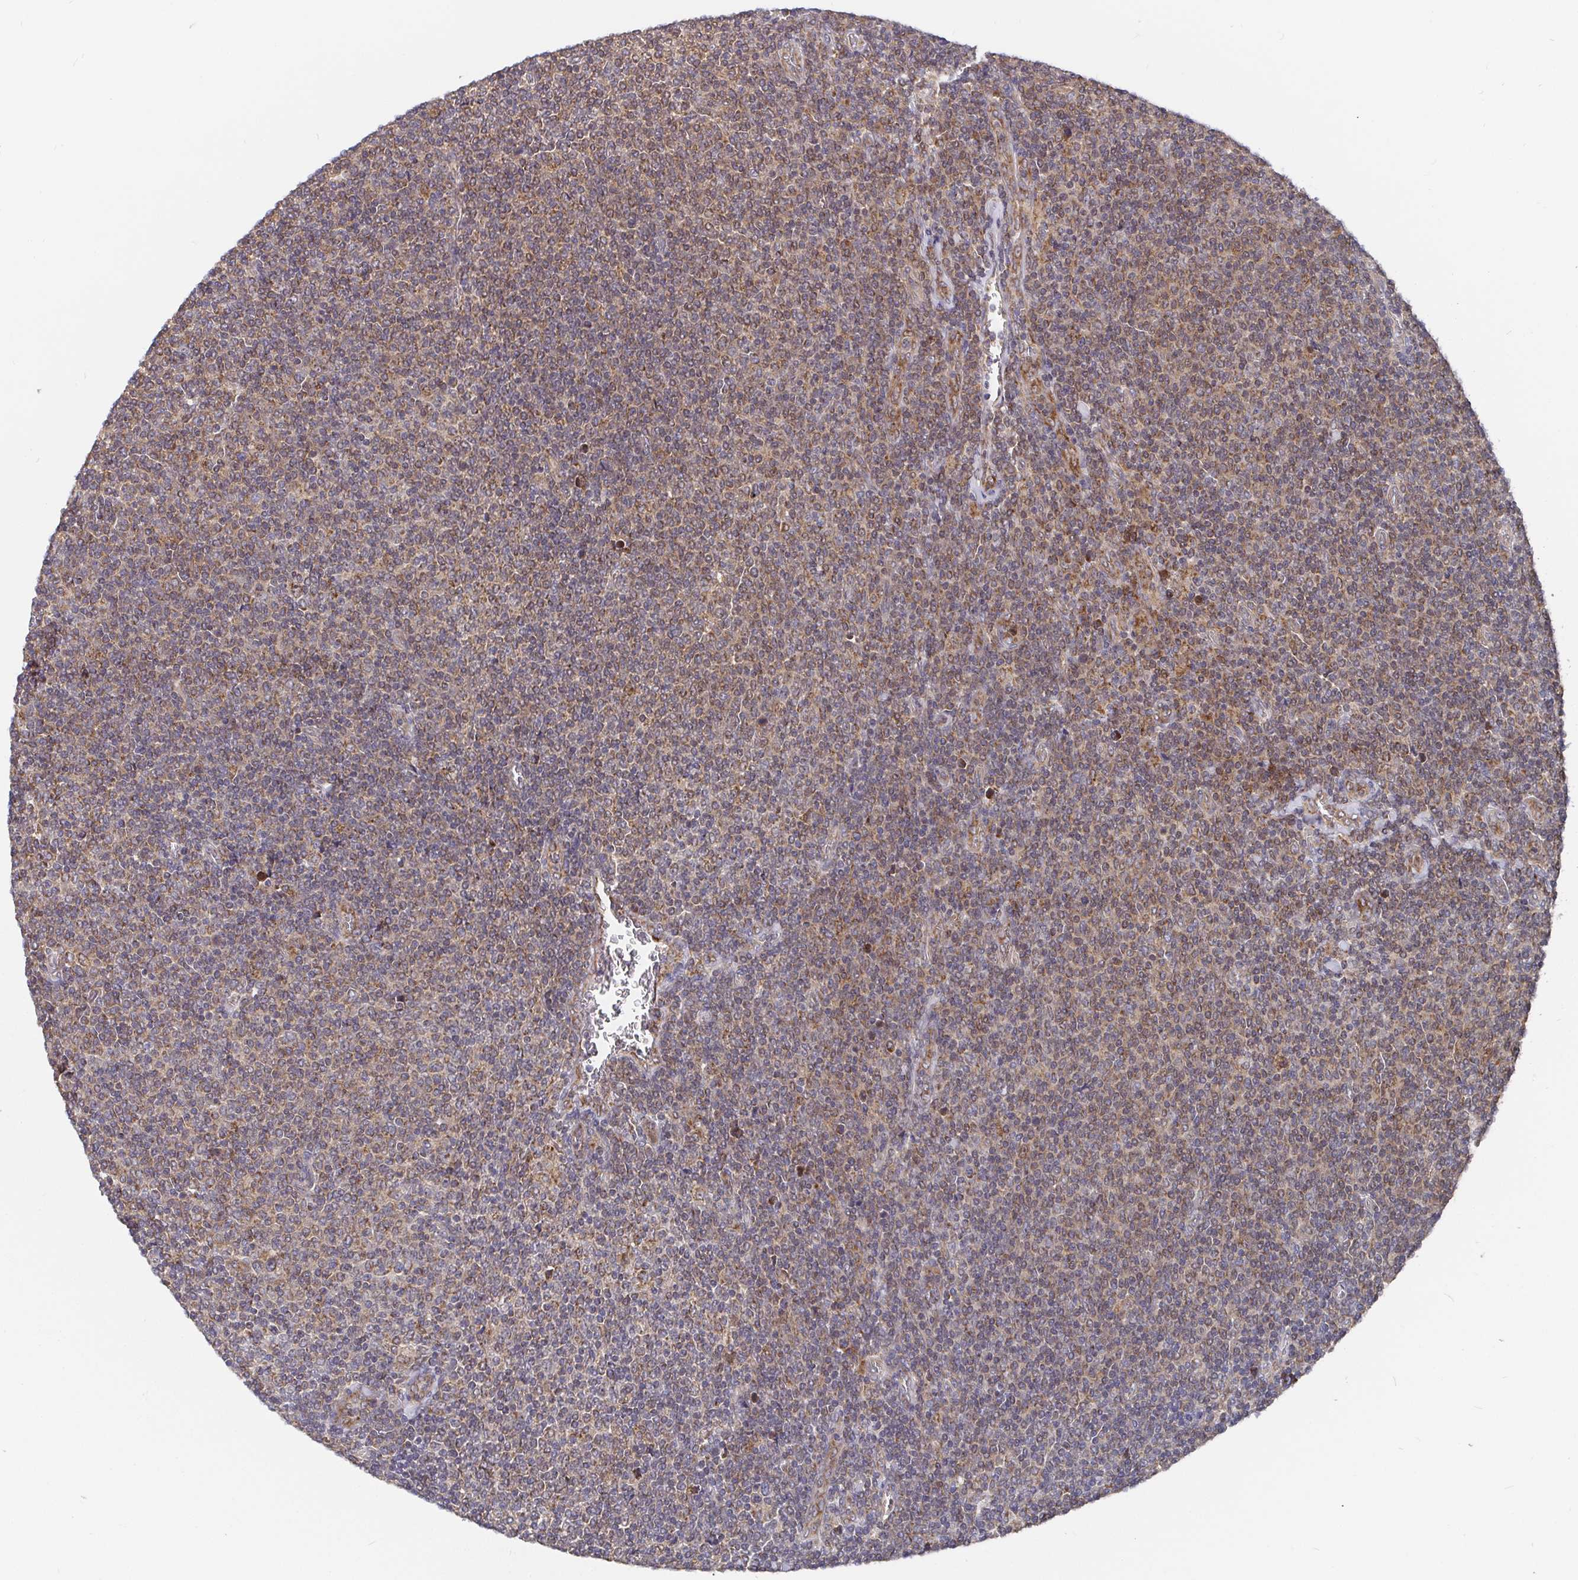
{"staining": {"intensity": "weak", "quantity": ">75%", "location": "cytoplasmic/membranous"}, "tissue": "lymphoma", "cell_type": "Tumor cells", "image_type": "cancer", "snomed": [{"axis": "morphology", "description": "Malignant lymphoma, non-Hodgkin's type, Low grade"}, {"axis": "topography", "description": "Lymph node"}], "caption": "Lymphoma was stained to show a protein in brown. There is low levels of weak cytoplasmic/membranous positivity in approximately >75% of tumor cells.", "gene": "PDF", "patient": {"sex": "male", "age": 52}}